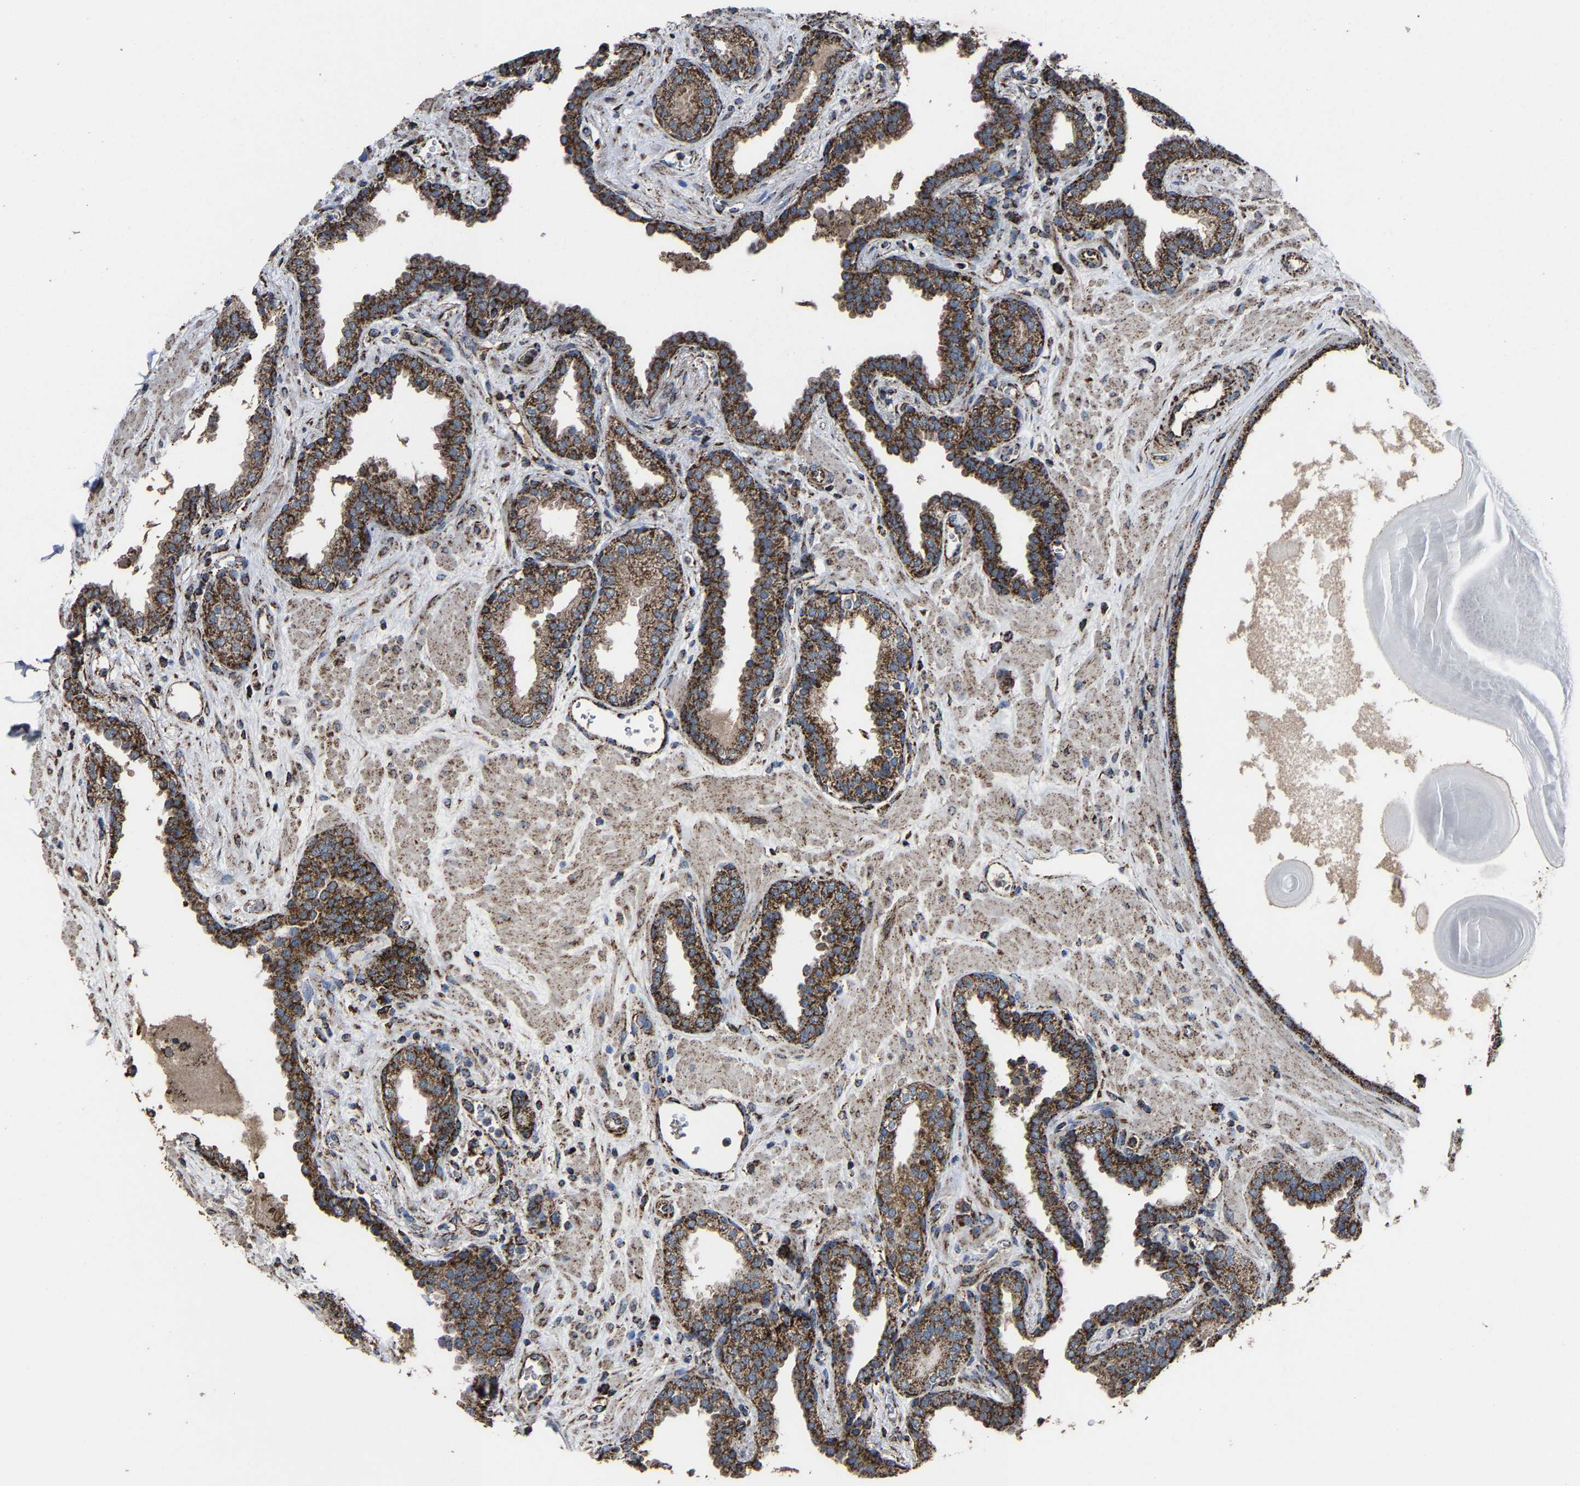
{"staining": {"intensity": "strong", "quantity": ">75%", "location": "cytoplasmic/membranous"}, "tissue": "prostate", "cell_type": "Glandular cells", "image_type": "normal", "snomed": [{"axis": "morphology", "description": "Normal tissue, NOS"}, {"axis": "topography", "description": "Prostate"}], "caption": "The micrograph demonstrates immunohistochemical staining of normal prostate. There is strong cytoplasmic/membranous expression is appreciated in approximately >75% of glandular cells.", "gene": "NDUFV3", "patient": {"sex": "male", "age": 51}}